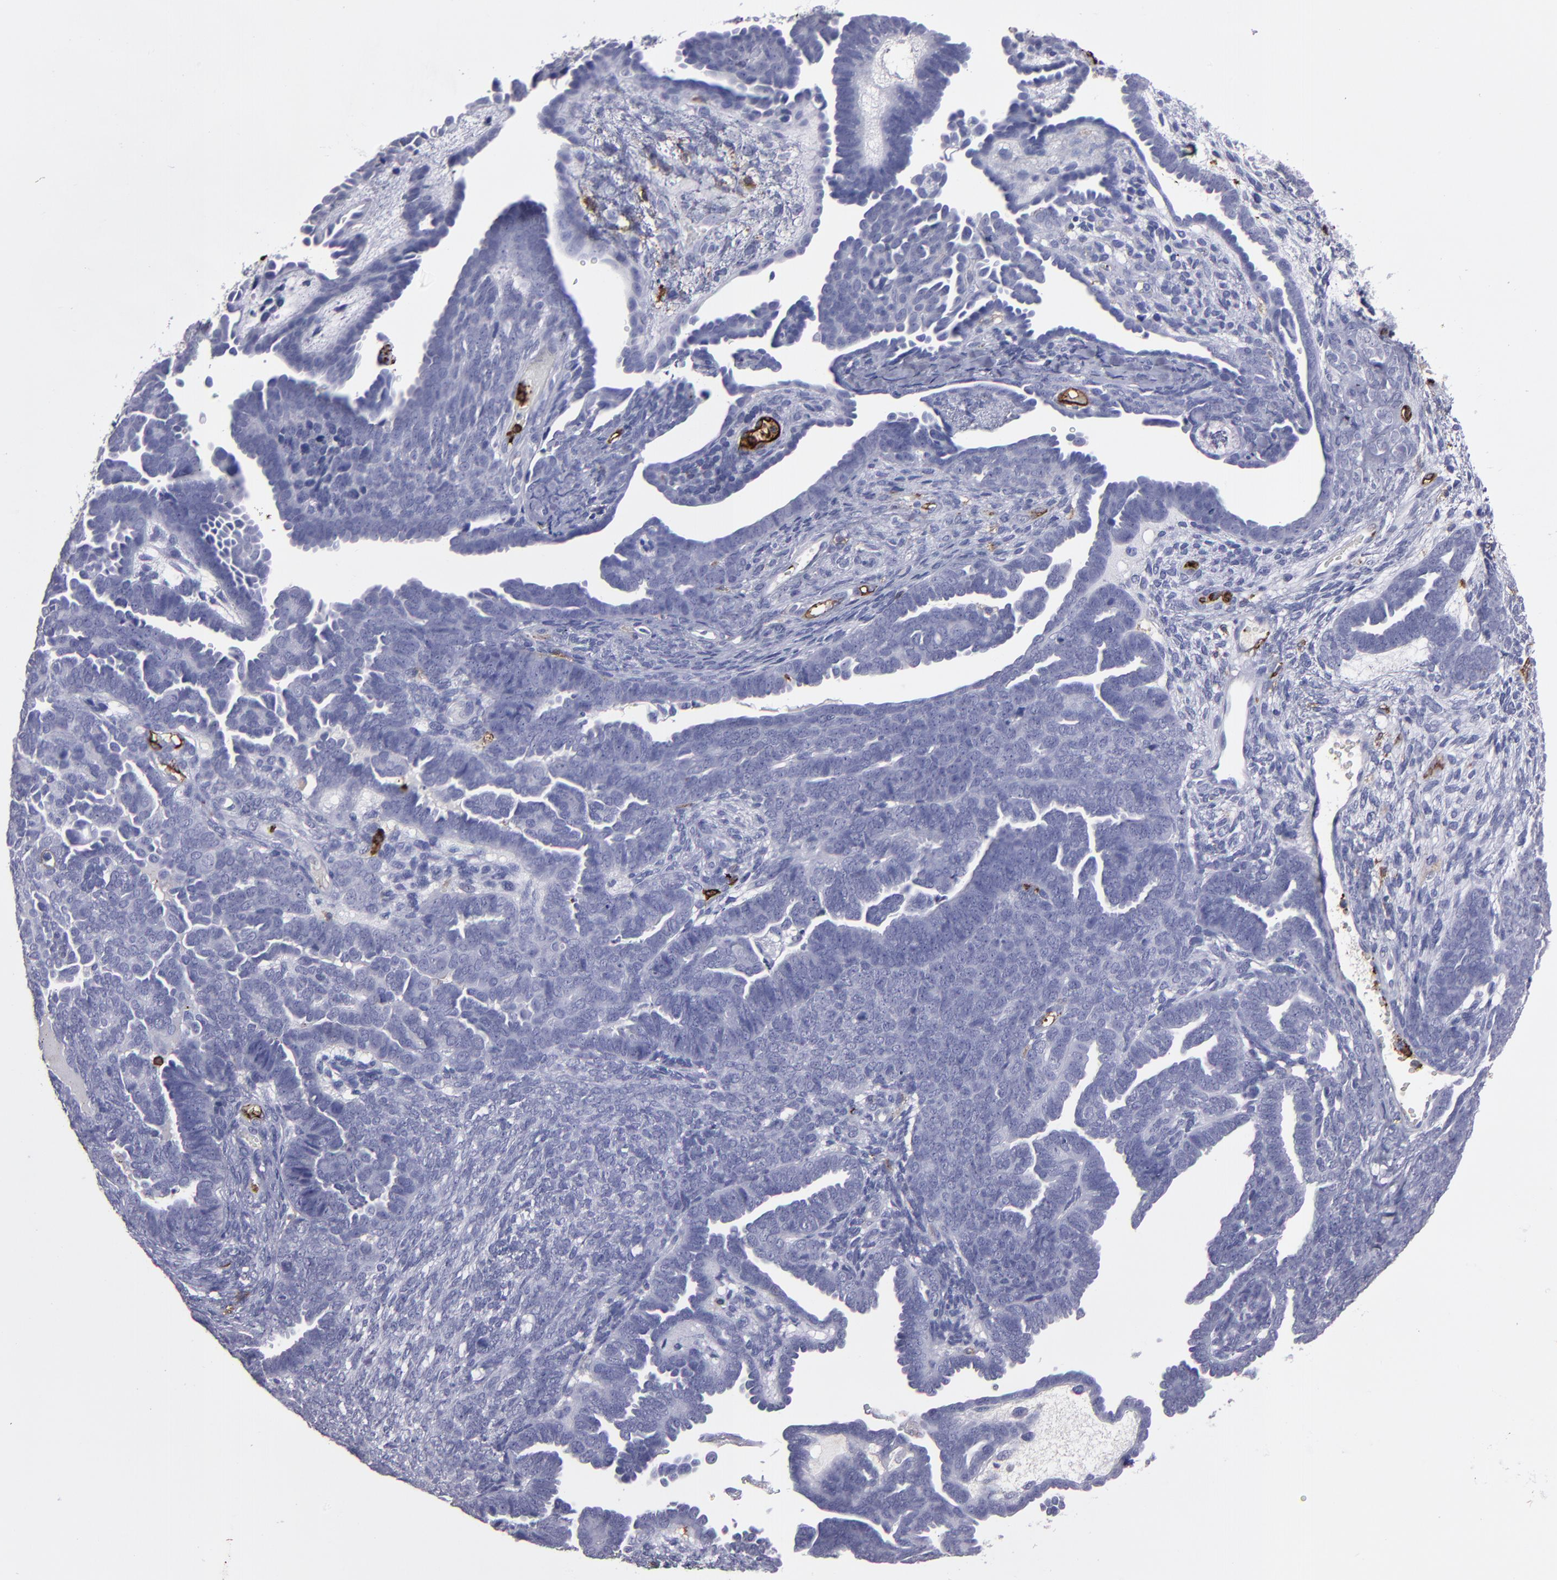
{"staining": {"intensity": "negative", "quantity": "none", "location": "none"}, "tissue": "endometrial cancer", "cell_type": "Tumor cells", "image_type": "cancer", "snomed": [{"axis": "morphology", "description": "Neoplasm, malignant, NOS"}, {"axis": "topography", "description": "Endometrium"}], "caption": "Endometrial cancer (malignant neoplasm) stained for a protein using IHC displays no positivity tumor cells.", "gene": "CD36", "patient": {"sex": "female", "age": 74}}